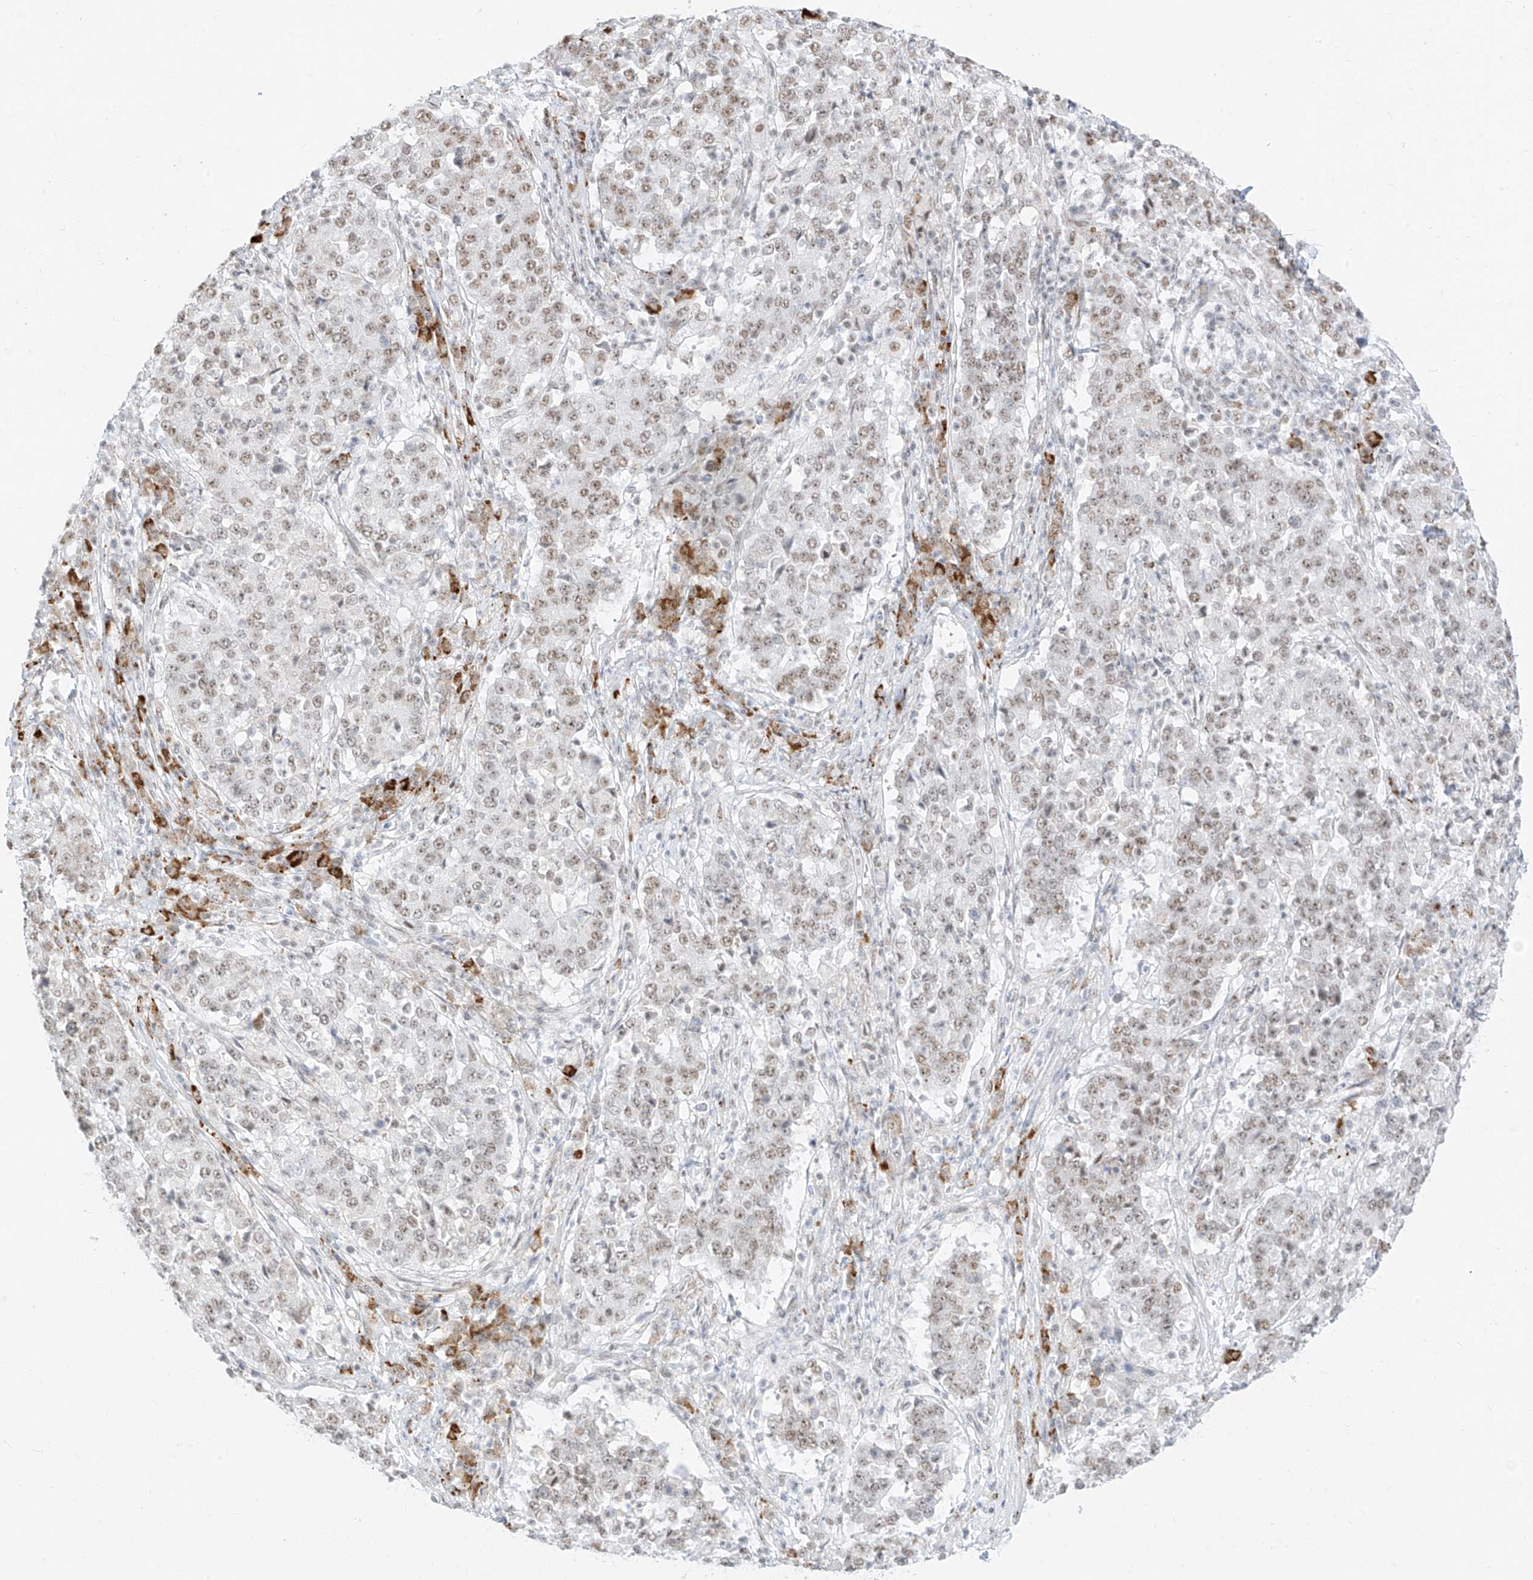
{"staining": {"intensity": "moderate", "quantity": "25%-75%", "location": "nuclear"}, "tissue": "stomach cancer", "cell_type": "Tumor cells", "image_type": "cancer", "snomed": [{"axis": "morphology", "description": "Adenocarcinoma, NOS"}, {"axis": "topography", "description": "Stomach"}], "caption": "Immunohistochemistry (IHC) histopathology image of stomach adenocarcinoma stained for a protein (brown), which reveals medium levels of moderate nuclear staining in approximately 25%-75% of tumor cells.", "gene": "SUPT5H", "patient": {"sex": "male", "age": 59}}